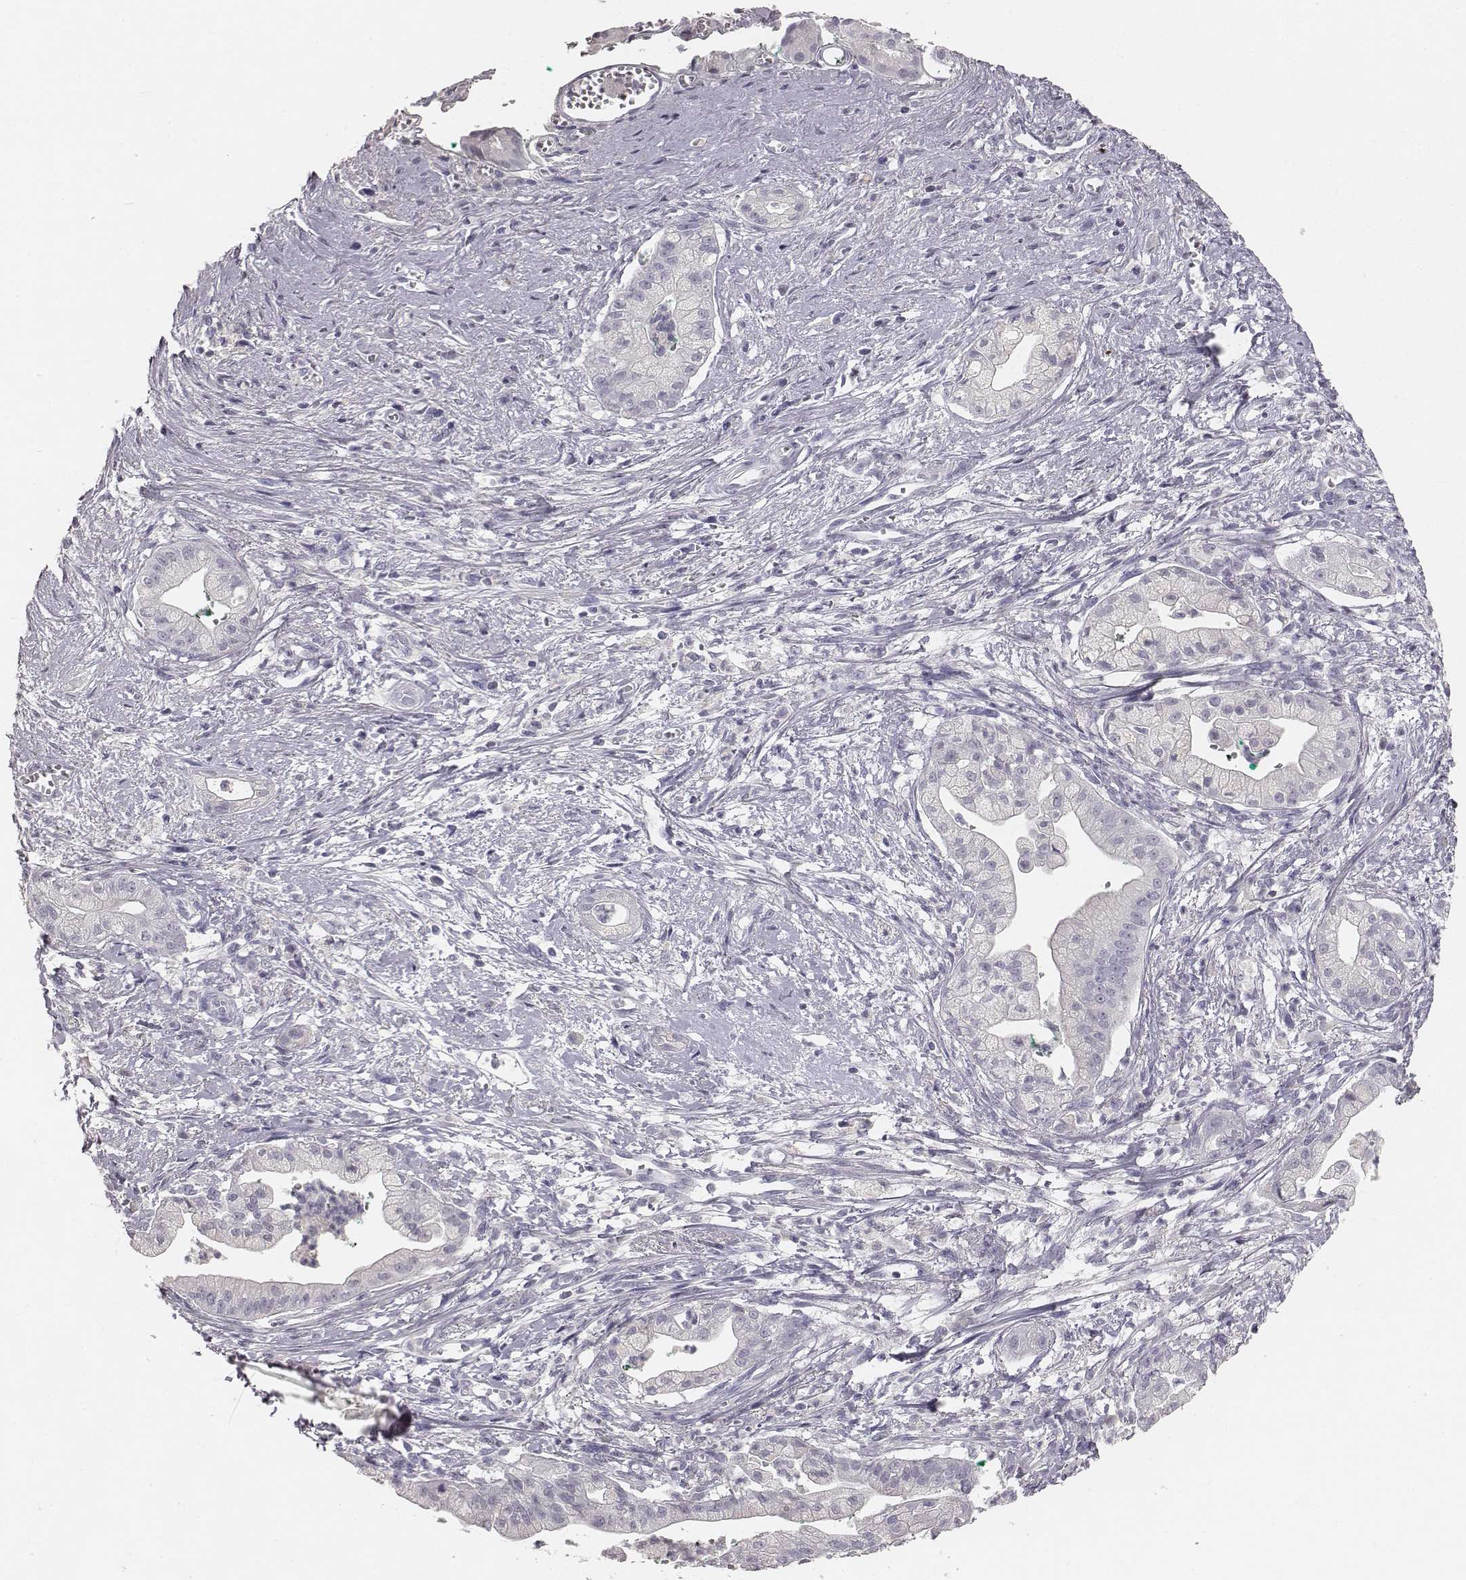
{"staining": {"intensity": "negative", "quantity": "none", "location": "none"}, "tissue": "pancreatic cancer", "cell_type": "Tumor cells", "image_type": "cancer", "snomed": [{"axis": "morphology", "description": "Normal tissue, NOS"}, {"axis": "morphology", "description": "Adenocarcinoma, NOS"}, {"axis": "topography", "description": "Lymph node"}, {"axis": "topography", "description": "Pancreas"}], "caption": "Protein analysis of pancreatic cancer reveals no significant expression in tumor cells.", "gene": "MYH6", "patient": {"sex": "female", "age": 58}}